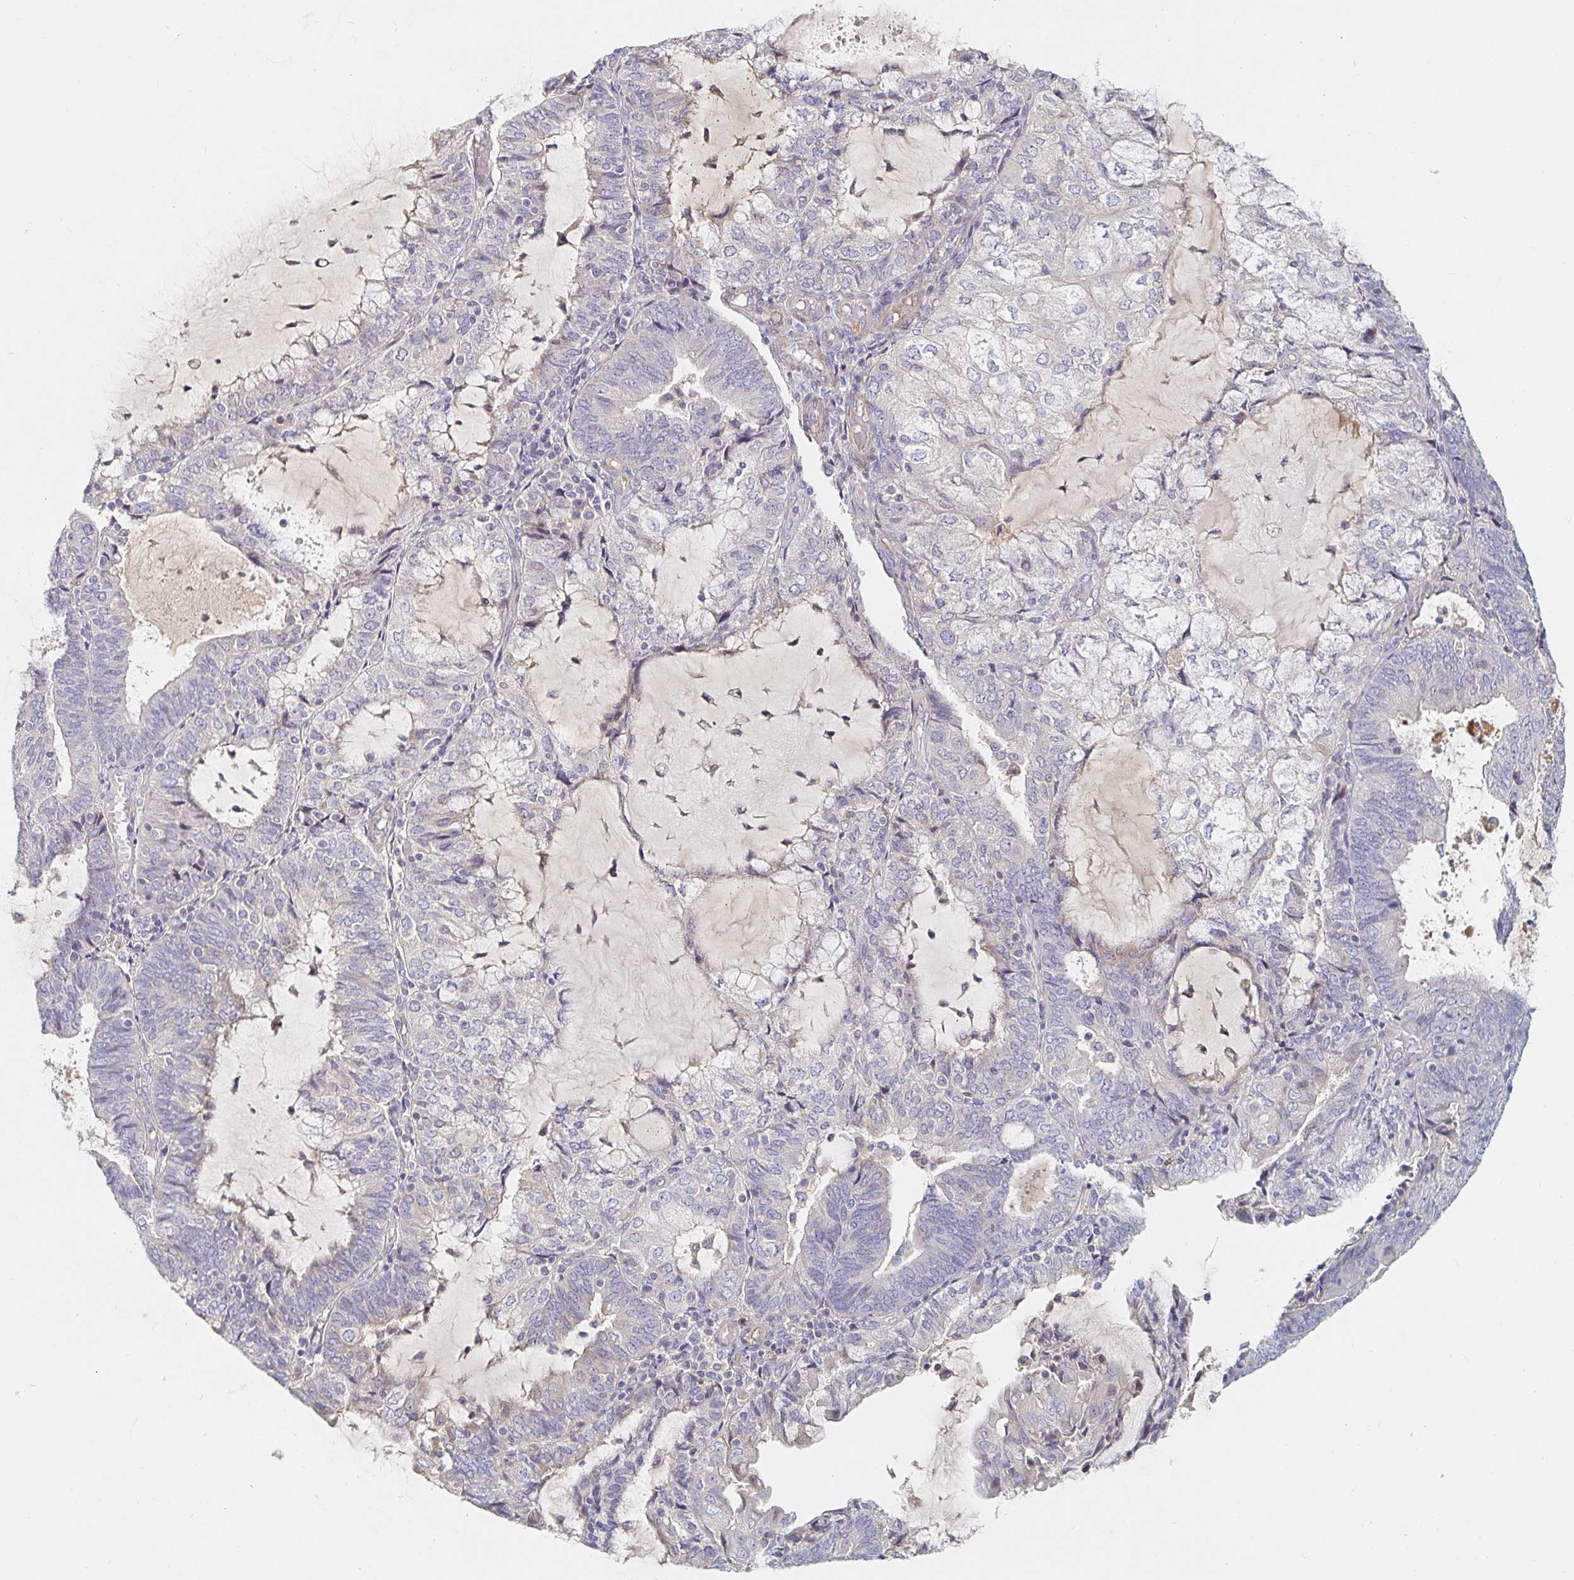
{"staining": {"intensity": "negative", "quantity": "none", "location": "none"}, "tissue": "endometrial cancer", "cell_type": "Tumor cells", "image_type": "cancer", "snomed": [{"axis": "morphology", "description": "Adenocarcinoma, NOS"}, {"axis": "topography", "description": "Endometrium"}], "caption": "Tumor cells show no significant protein expression in endometrial adenocarcinoma.", "gene": "NME9", "patient": {"sex": "female", "age": 81}}